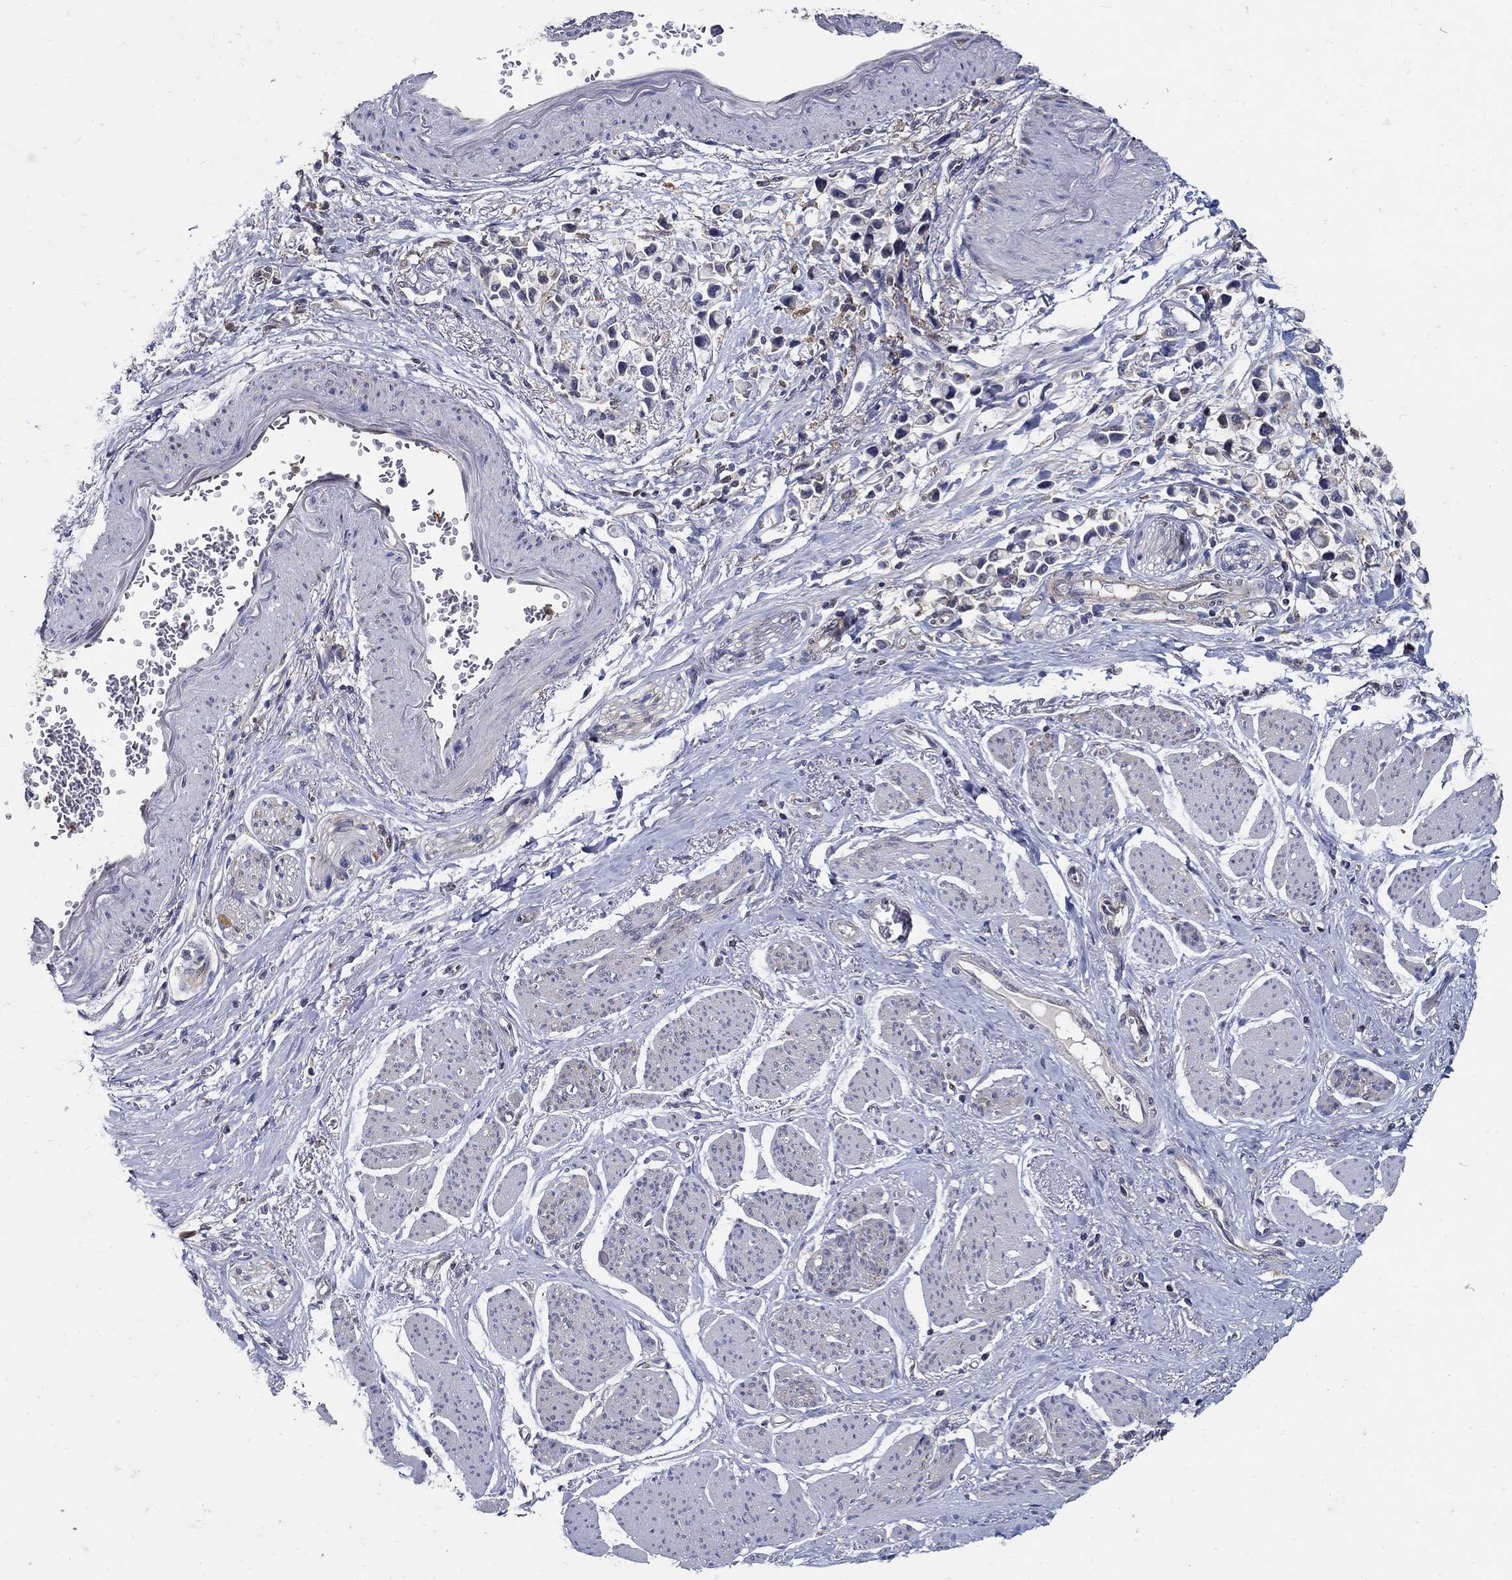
{"staining": {"intensity": "negative", "quantity": "none", "location": "none"}, "tissue": "stomach cancer", "cell_type": "Tumor cells", "image_type": "cancer", "snomed": [{"axis": "morphology", "description": "Adenocarcinoma, NOS"}, {"axis": "topography", "description": "Stomach"}], "caption": "This is an IHC histopathology image of stomach cancer (adenocarcinoma). There is no staining in tumor cells.", "gene": "MTHFR", "patient": {"sex": "female", "age": 81}}